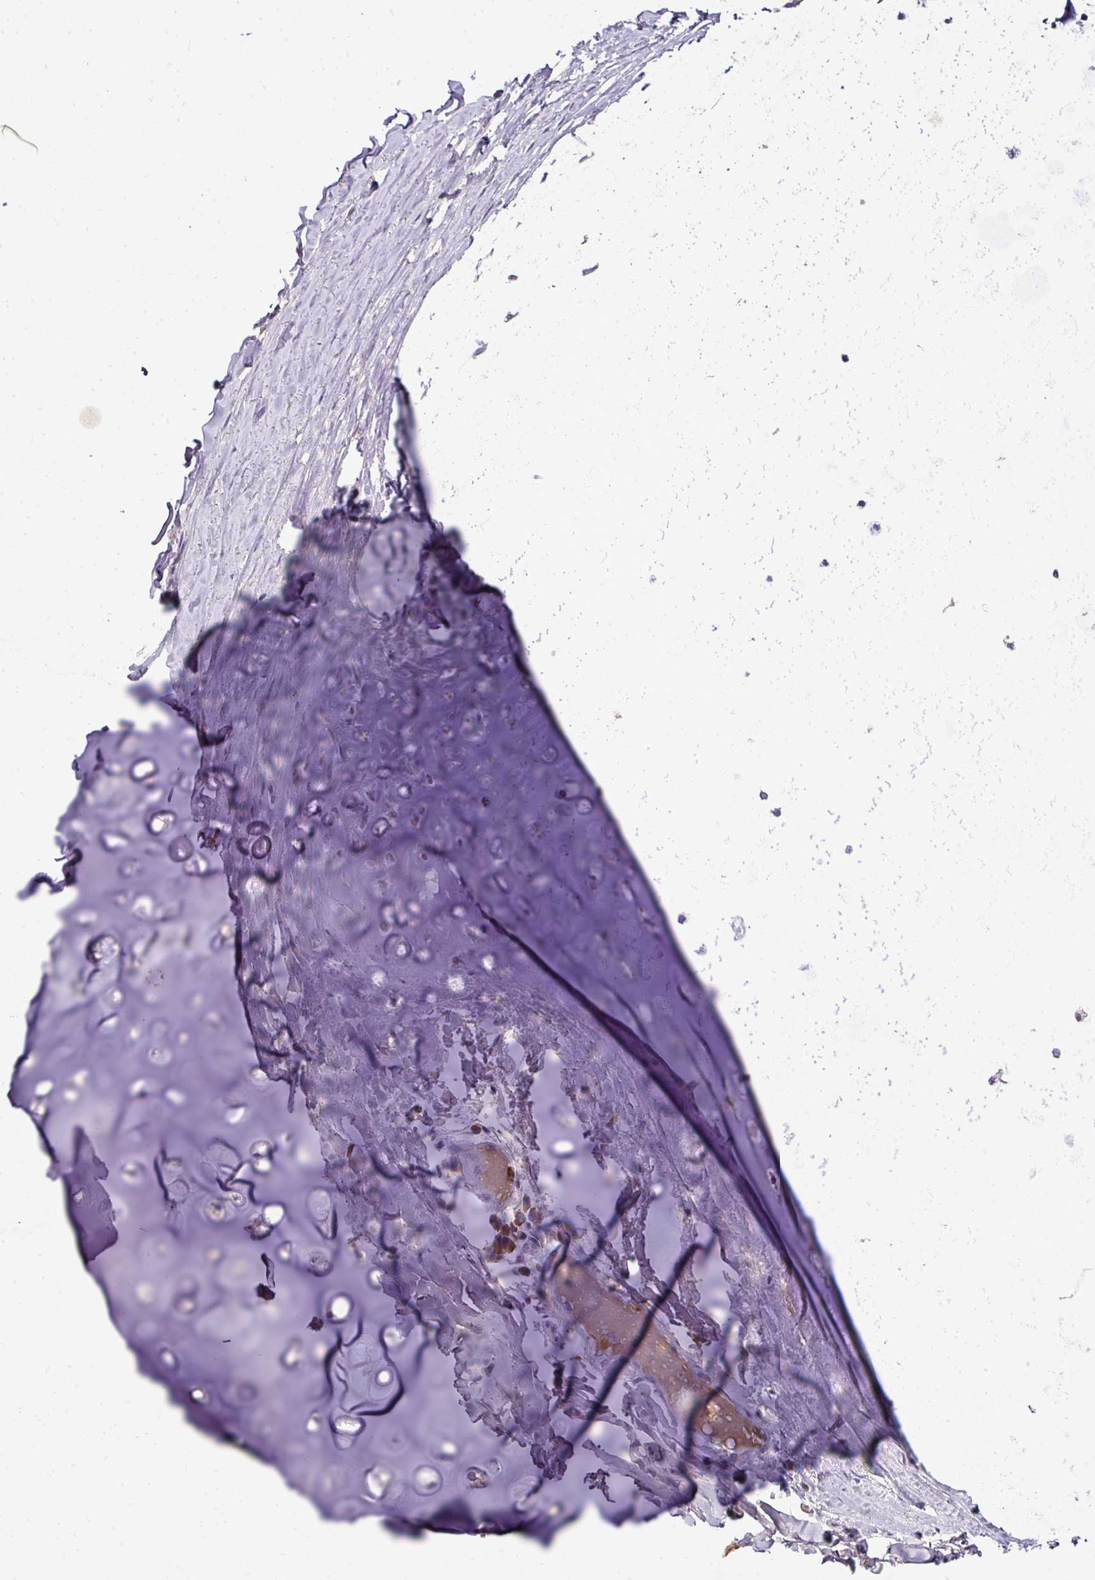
{"staining": {"intensity": "negative", "quantity": "none", "location": "none"}, "tissue": "soft tissue", "cell_type": "Chondrocytes", "image_type": "normal", "snomed": [{"axis": "morphology", "description": "Normal tissue, NOS"}, {"axis": "topography", "description": "Cartilage tissue"}, {"axis": "topography", "description": "Bronchus"}], "caption": "Protein analysis of normal soft tissue shows no significant expression in chondrocytes. (Brightfield microscopy of DAB (3,3'-diaminobenzidine) immunohistochemistry at high magnification).", "gene": "CAB39L", "patient": {"sex": "male", "age": 56}}